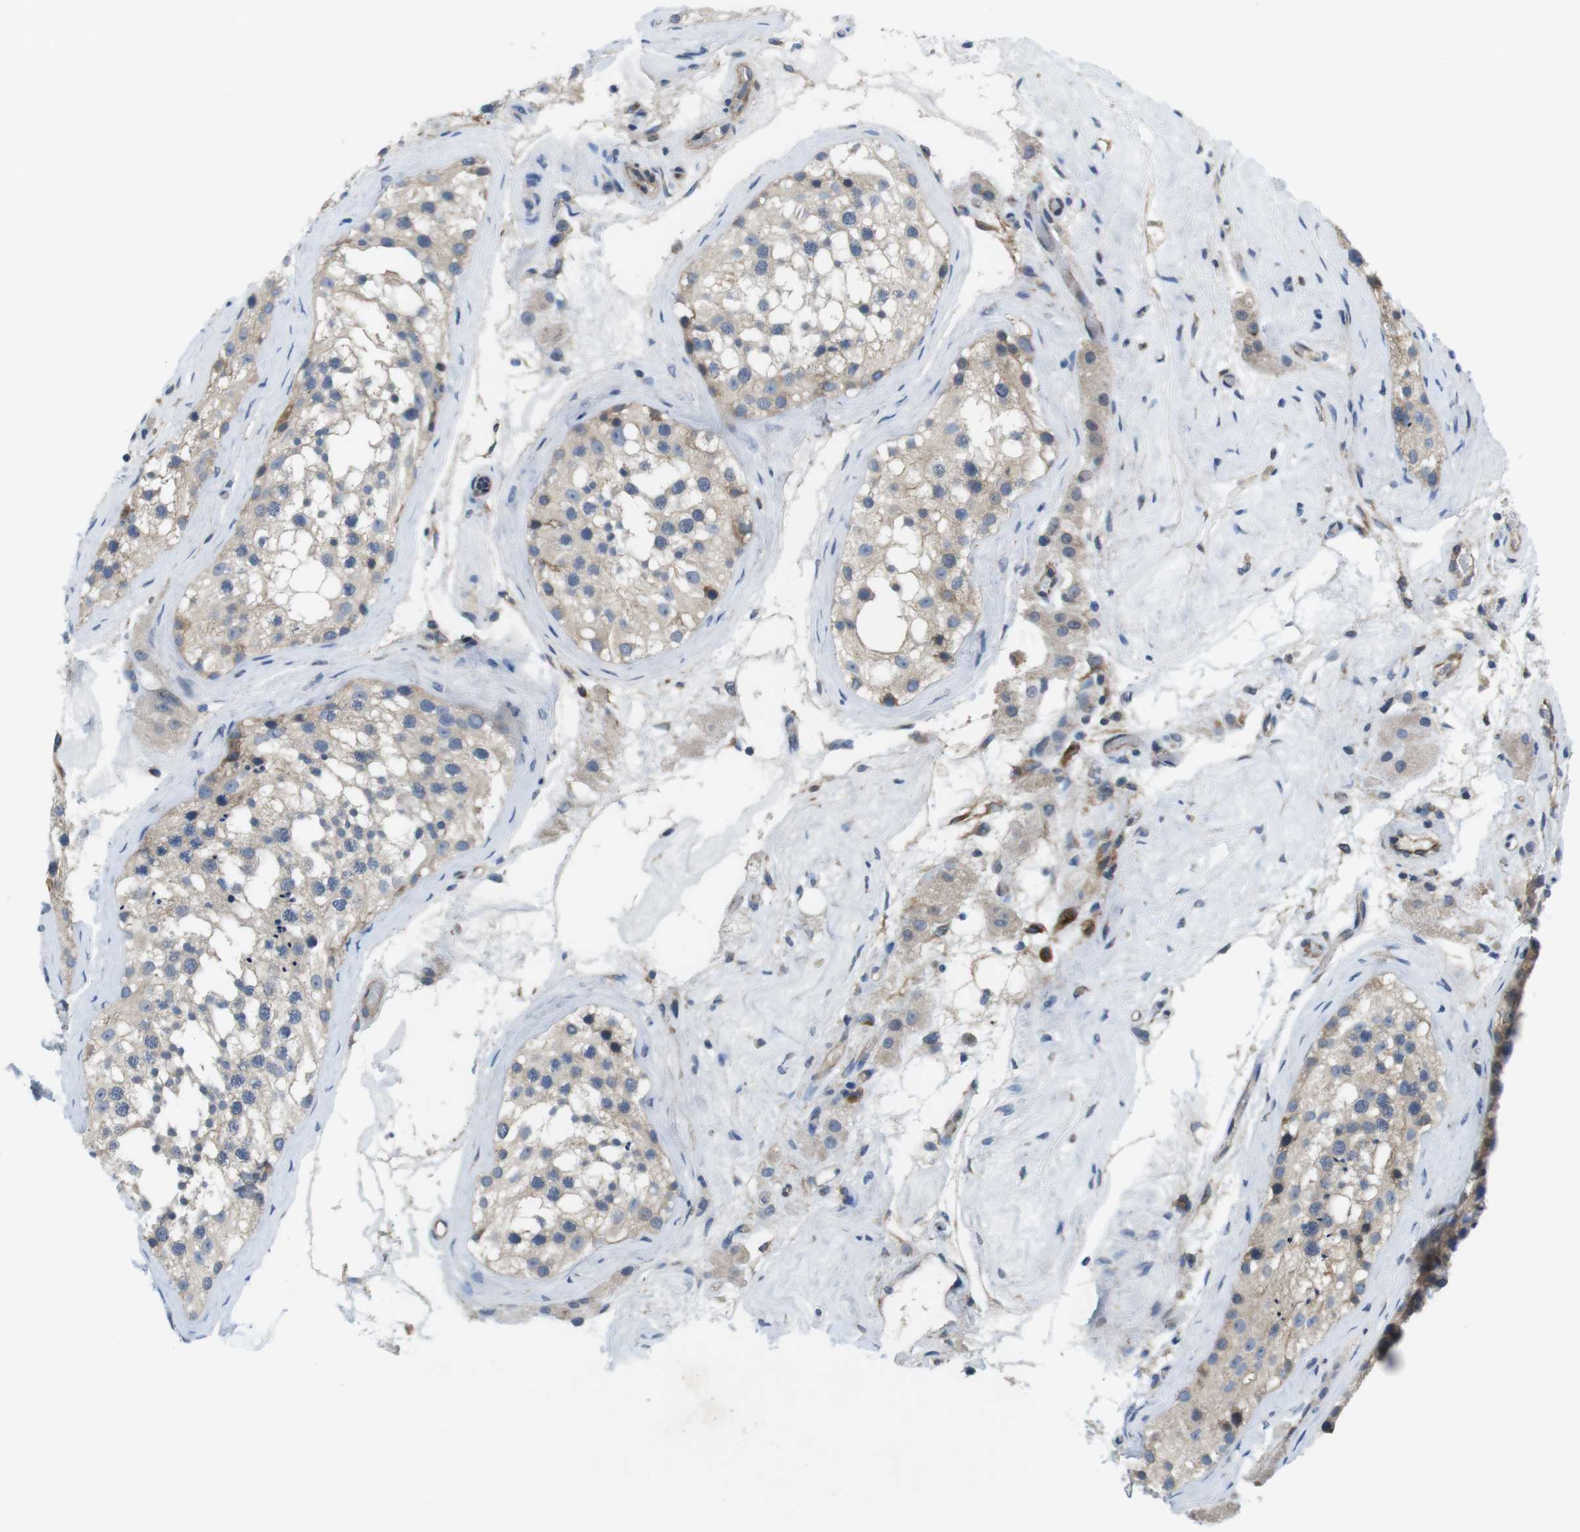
{"staining": {"intensity": "weak", "quantity": ">75%", "location": "cytoplasmic/membranous"}, "tissue": "testis", "cell_type": "Cells in seminiferous ducts", "image_type": "normal", "snomed": [{"axis": "morphology", "description": "Normal tissue, NOS"}, {"axis": "morphology", "description": "Seminoma, NOS"}, {"axis": "topography", "description": "Testis"}], "caption": "Testis stained with a protein marker displays weak staining in cells in seminiferous ducts.", "gene": "DCLK1", "patient": {"sex": "male", "age": 71}}